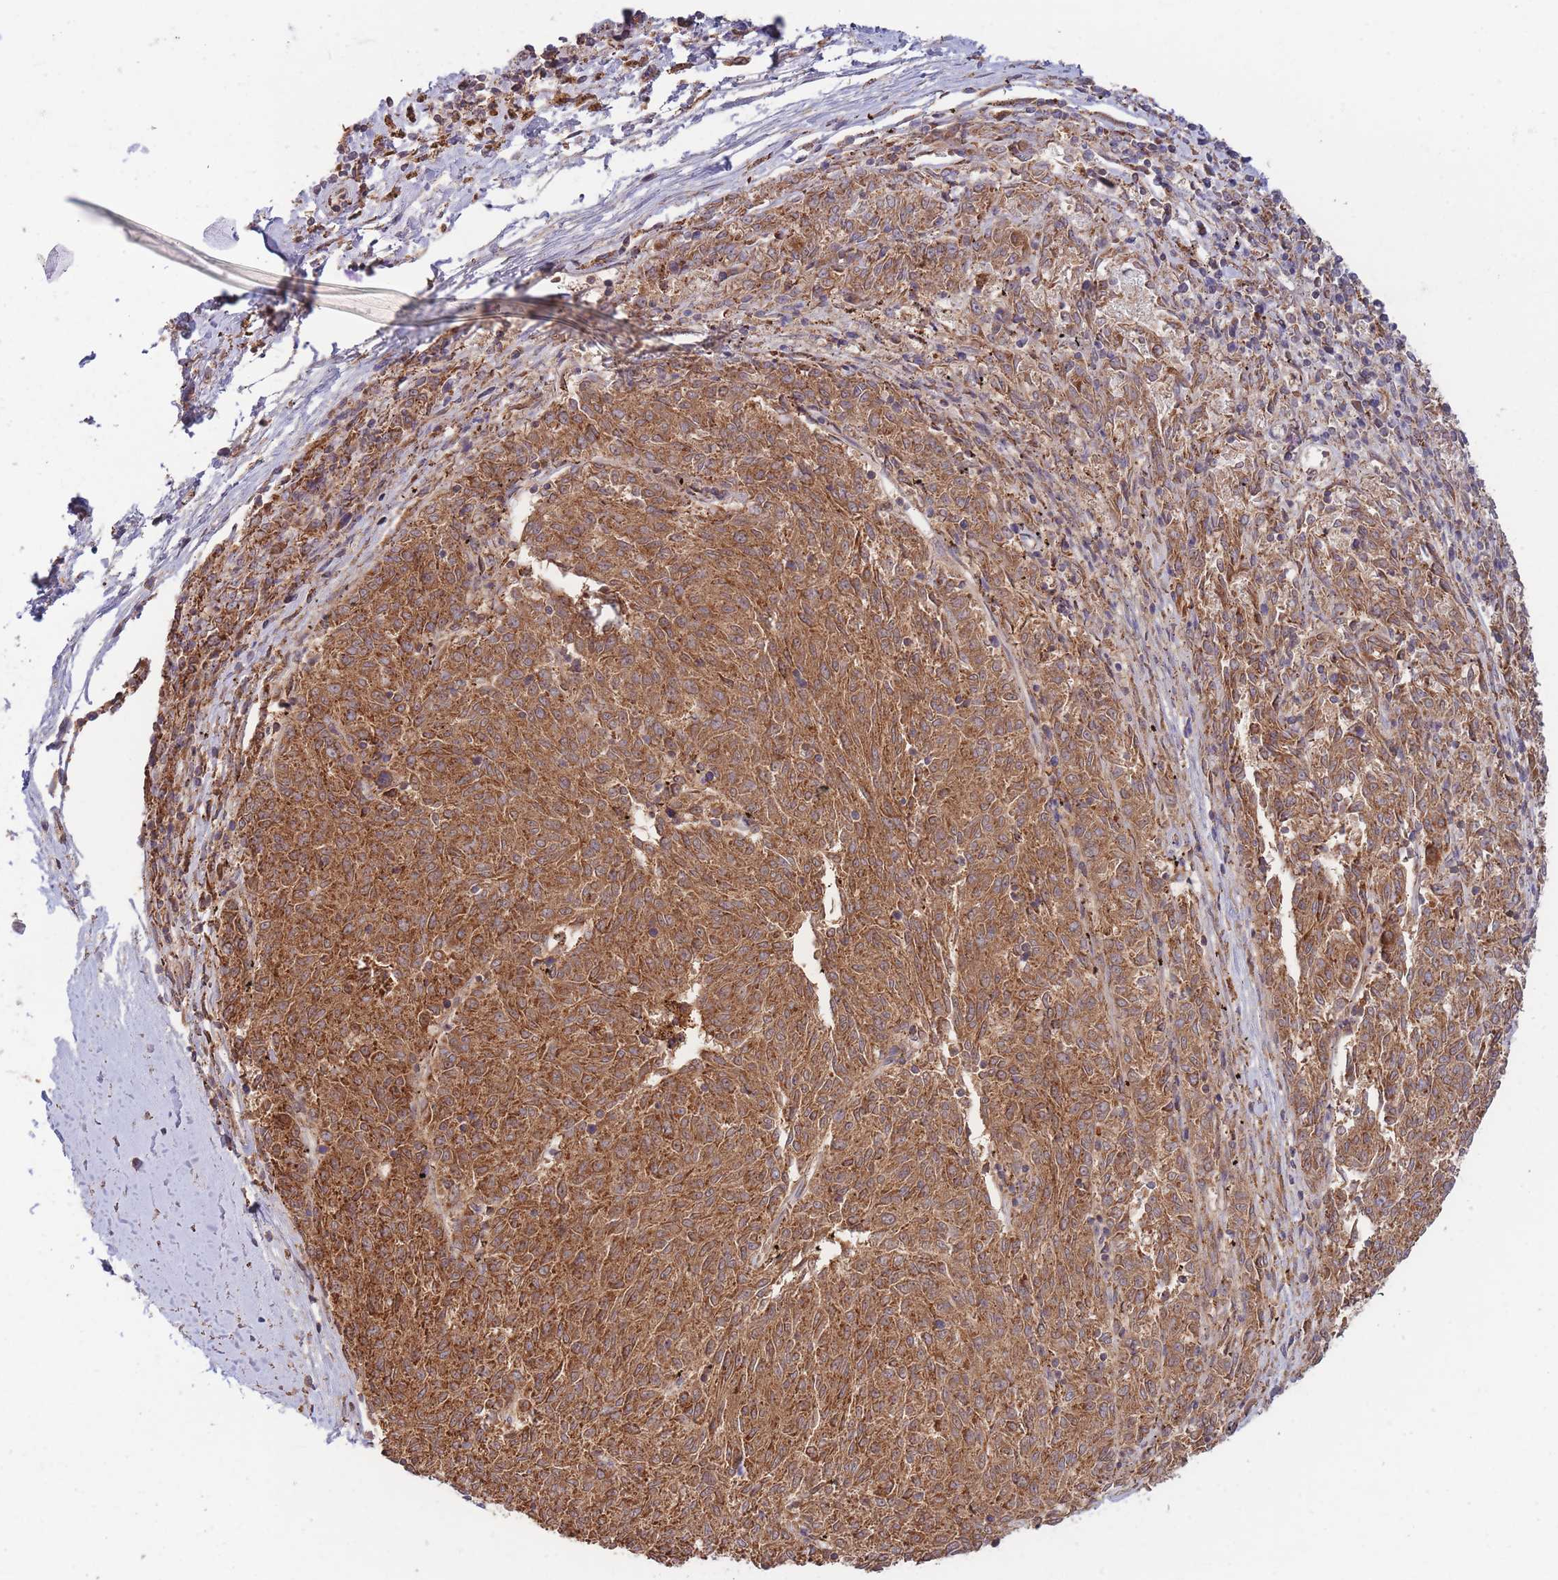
{"staining": {"intensity": "strong", "quantity": ">75%", "location": "cytoplasmic/membranous"}, "tissue": "melanoma", "cell_type": "Tumor cells", "image_type": "cancer", "snomed": [{"axis": "morphology", "description": "Malignant melanoma, NOS"}, {"axis": "topography", "description": "Skin"}], "caption": "Immunohistochemistry image of human melanoma stained for a protein (brown), which demonstrates high levels of strong cytoplasmic/membranous expression in about >75% of tumor cells.", "gene": "MRPL17", "patient": {"sex": "female", "age": 72}}